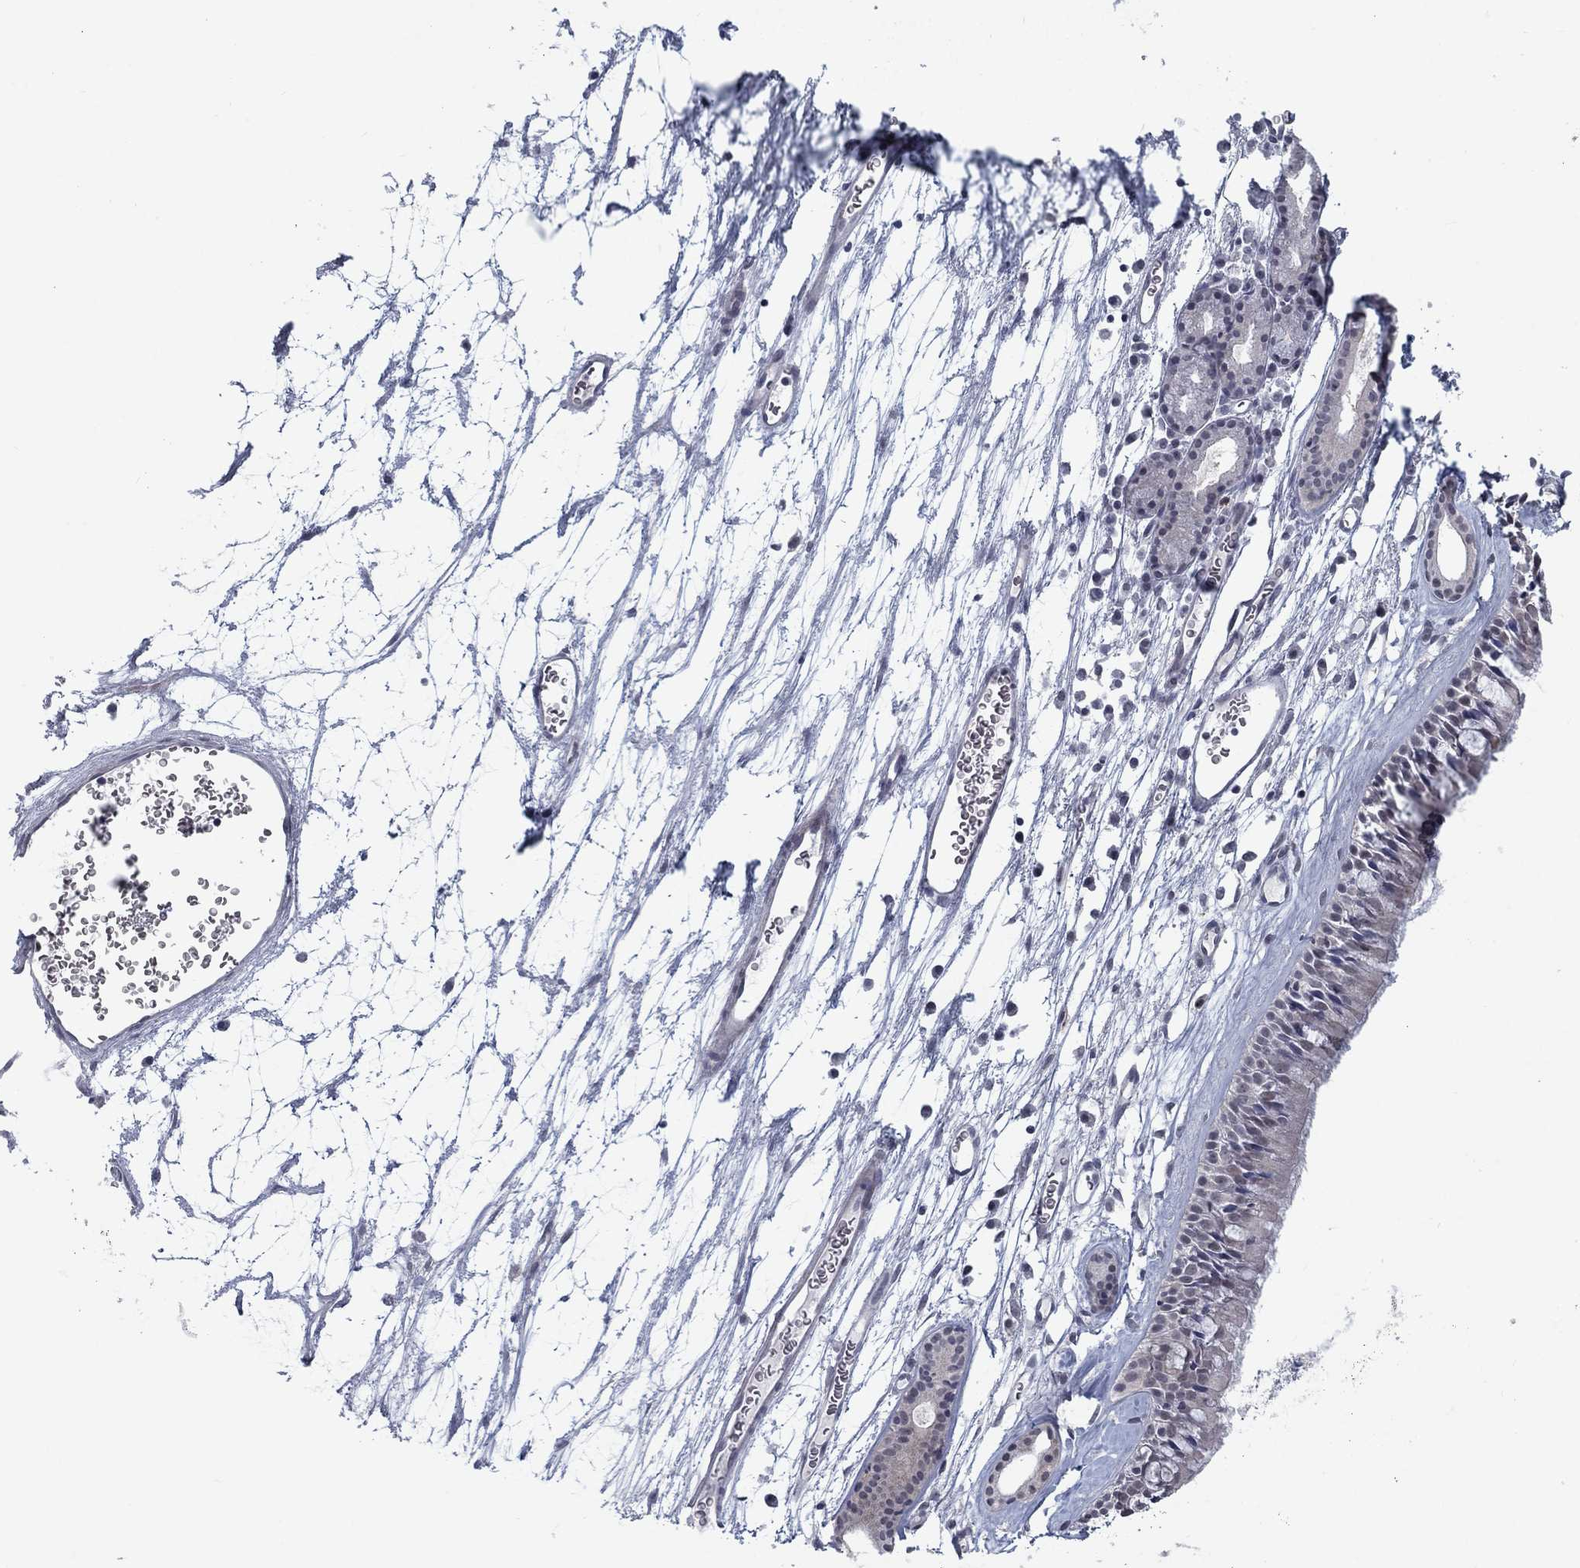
{"staining": {"intensity": "negative", "quantity": "none", "location": "none"}, "tissue": "nasopharynx", "cell_type": "Respiratory epithelial cells", "image_type": "normal", "snomed": [{"axis": "morphology", "description": "Normal tissue, NOS"}, {"axis": "topography", "description": "Nasopharynx"}], "caption": "The micrograph shows no significant expression in respiratory epithelial cells of nasopharynx. Brightfield microscopy of immunohistochemistry stained with DAB (brown) and hematoxylin (blue), captured at high magnification.", "gene": "KIF15", "patient": {"sex": "male", "age": 69}}